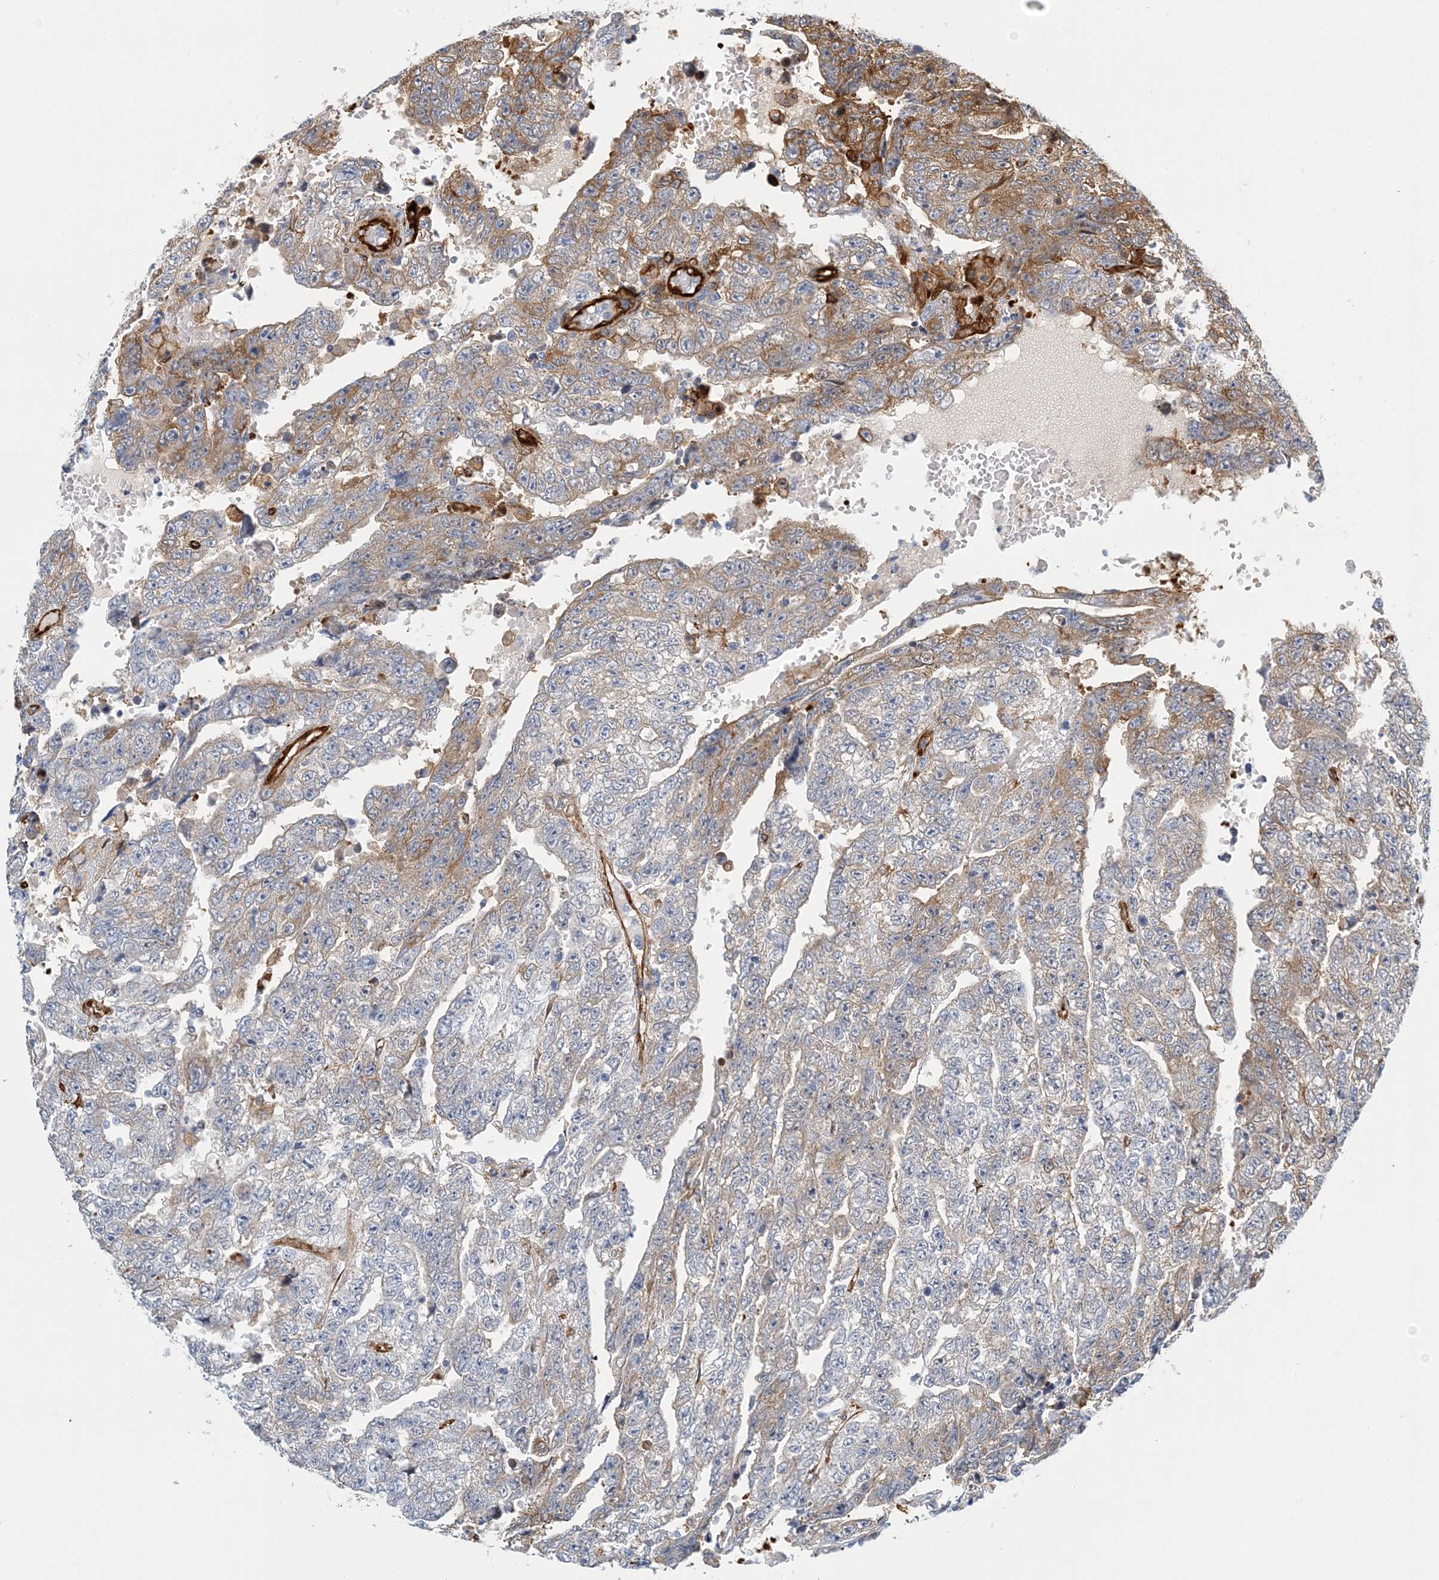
{"staining": {"intensity": "moderate", "quantity": "<25%", "location": "cytoplasmic/membranous"}, "tissue": "testis cancer", "cell_type": "Tumor cells", "image_type": "cancer", "snomed": [{"axis": "morphology", "description": "Carcinoma, Embryonal, NOS"}, {"axis": "topography", "description": "Testis"}], "caption": "Moderate cytoplasmic/membranous protein positivity is identified in about <25% of tumor cells in testis embryonal carcinoma. Using DAB (brown) and hematoxylin (blue) stains, captured at high magnification using brightfield microscopy.", "gene": "PCDHA2", "patient": {"sex": "male", "age": 25}}